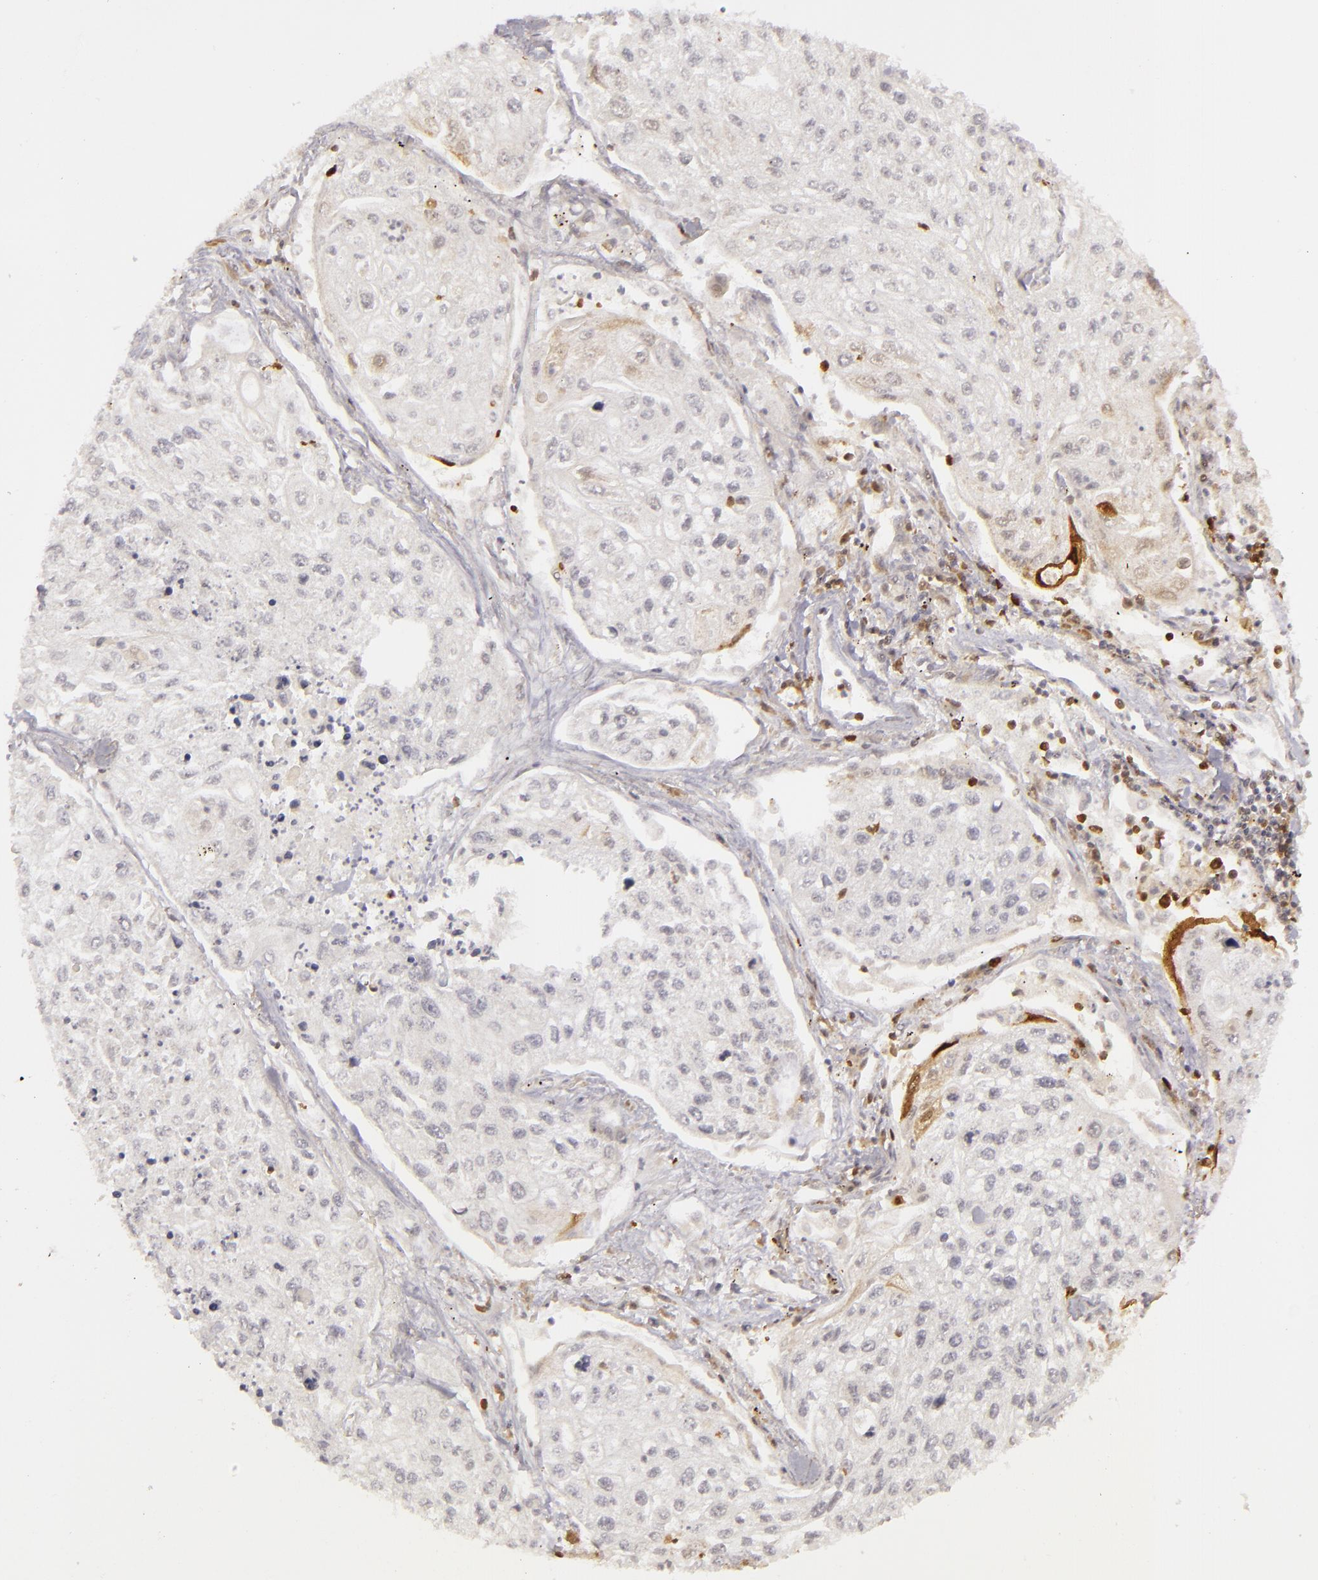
{"staining": {"intensity": "negative", "quantity": "none", "location": "none"}, "tissue": "lung cancer", "cell_type": "Tumor cells", "image_type": "cancer", "snomed": [{"axis": "morphology", "description": "Squamous cell carcinoma, NOS"}, {"axis": "topography", "description": "Lung"}], "caption": "The photomicrograph demonstrates no significant staining in tumor cells of lung squamous cell carcinoma. (DAB IHC visualized using brightfield microscopy, high magnification).", "gene": "APOBEC3G", "patient": {"sex": "male", "age": 75}}